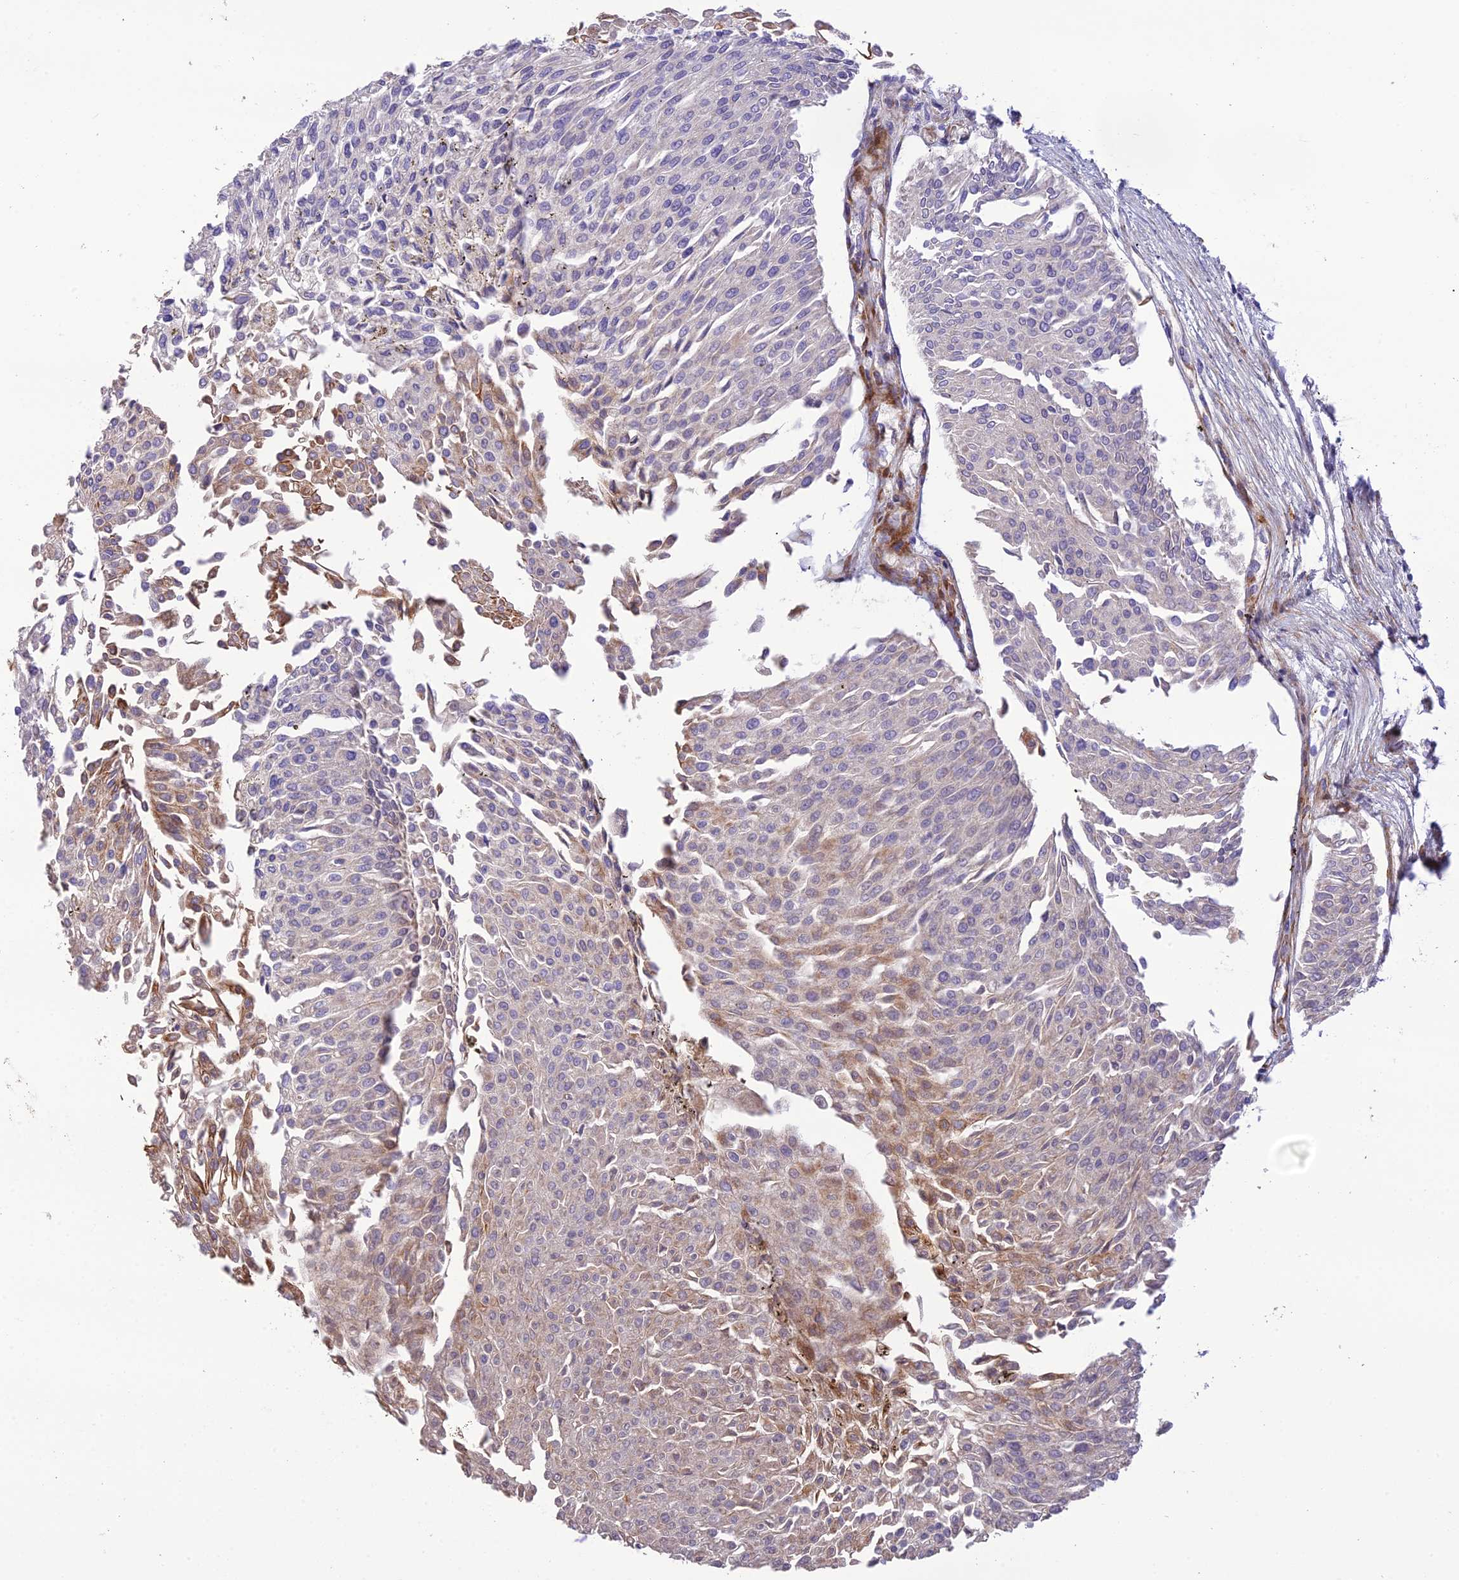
{"staining": {"intensity": "moderate", "quantity": "<25%", "location": "cytoplasmic/membranous"}, "tissue": "urothelial cancer", "cell_type": "Tumor cells", "image_type": "cancer", "snomed": [{"axis": "morphology", "description": "Urothelial carcinoma, Low grade"}, {"axis": "topography", "description": "Urinary bladder"}], "caption": "High-power microscopy captured an IHC histopathology image of urothelial carcinoma (low-grade), revealing moderate cytoplasmic/membranous staining in about <25% of tumor cells.", "gene": "CPSF4L", "patient": {"sex": "male", "age": 67}}